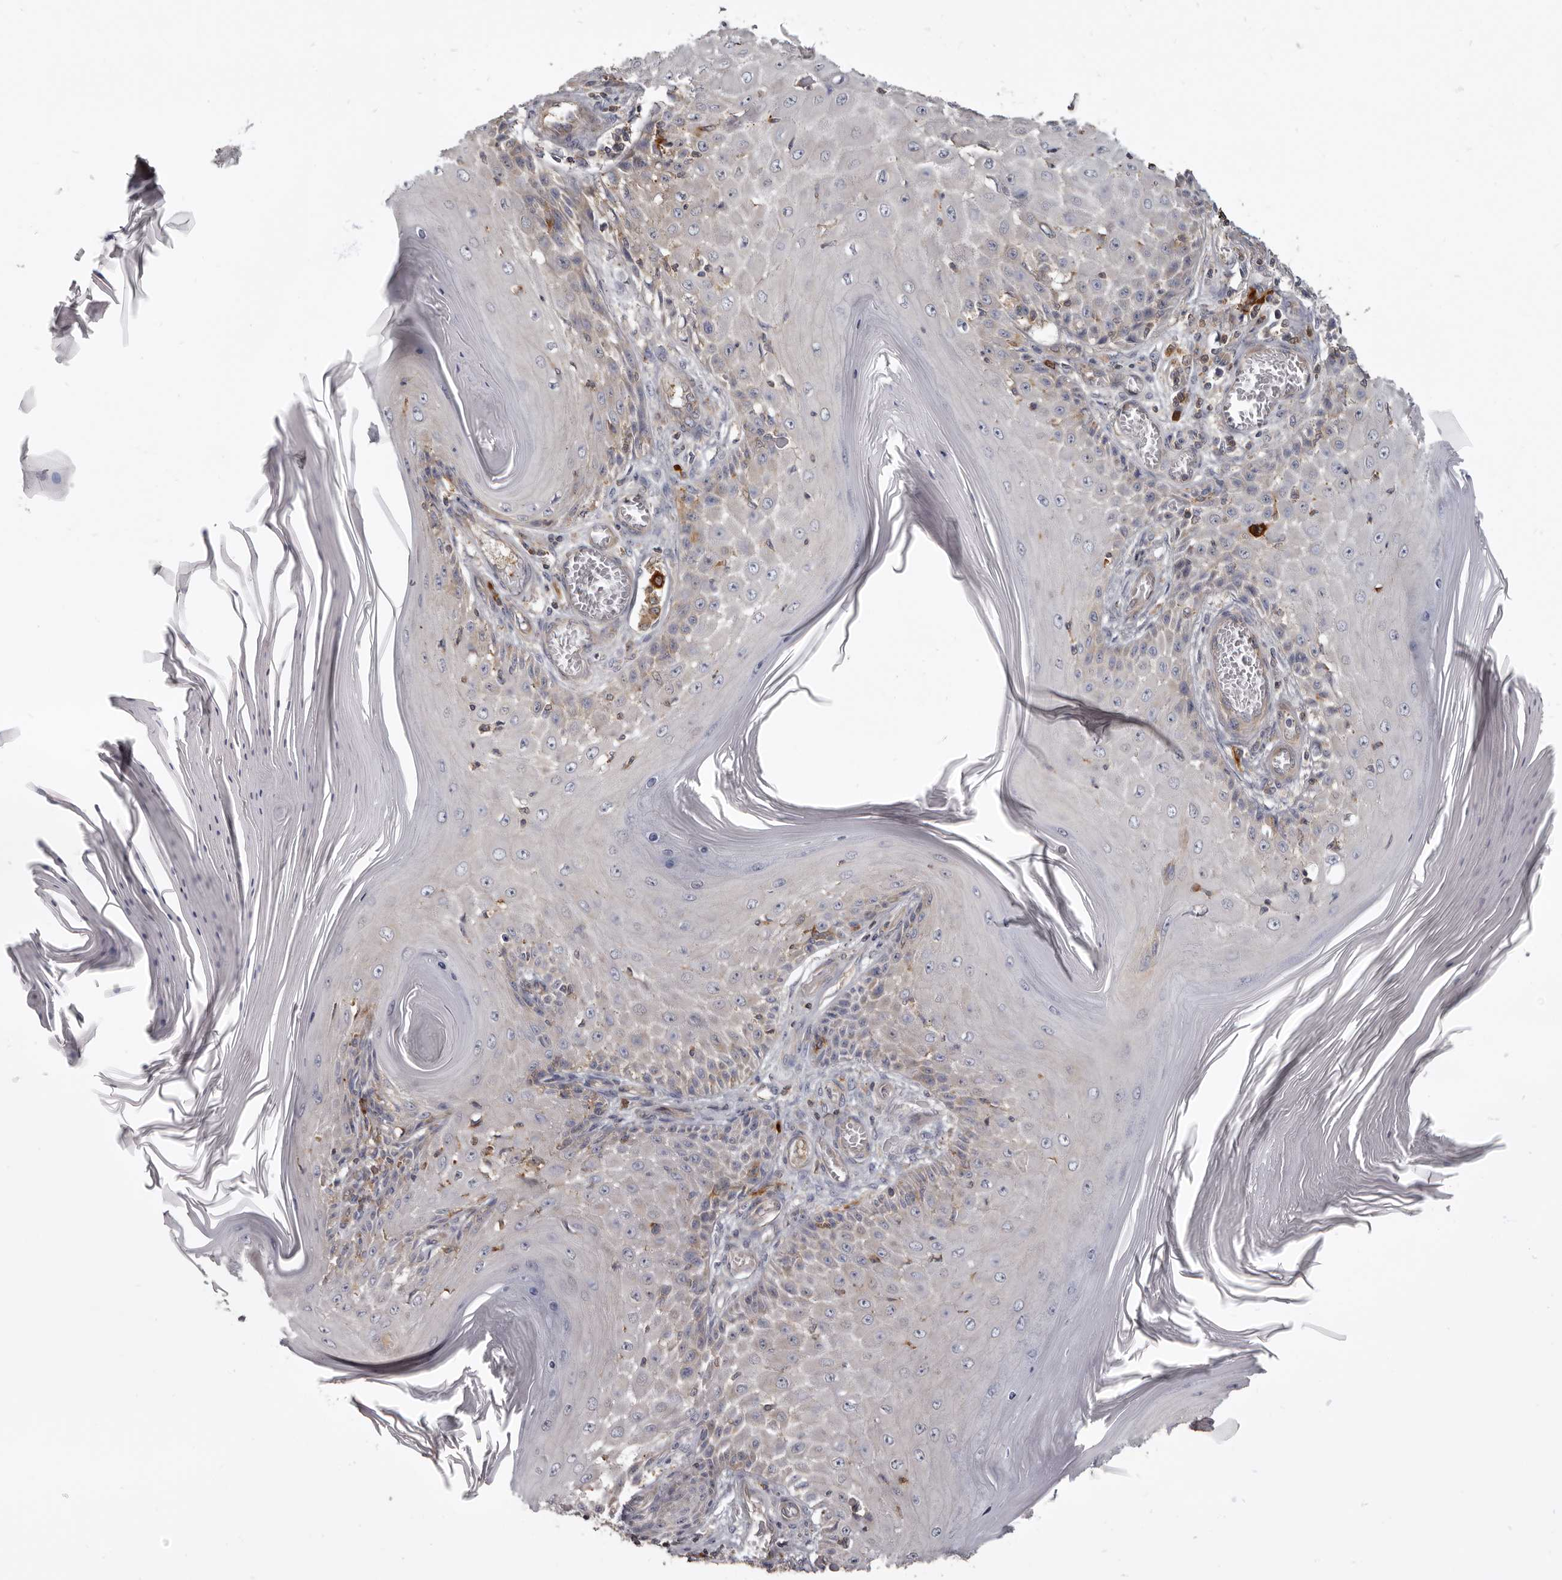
{"staining": {"intensity": "weak", "quantity": "<25%", "location": "cytoplasmic/membranous"}, "tissue": "skin cancer", "cell_type": "Tumor cells", "image_type": "cancer", "snomed": [{"axis": "morphology", "description": "Squamous cell carcinoma, NOS"}, {"axis": "topography", "description": "Skin"}], "caption": "DAB (3,3'-diaminobenzidine) immunohistochemical staining of skin squamous cell carcinoma demonstrates no significant expression in tumor cells. The staining is performed using DAB brown chromogen with nuclei counter-stained in using hematoxylin.", "gene": "CBL", "patient": {"sex": "female", "age": 73}}